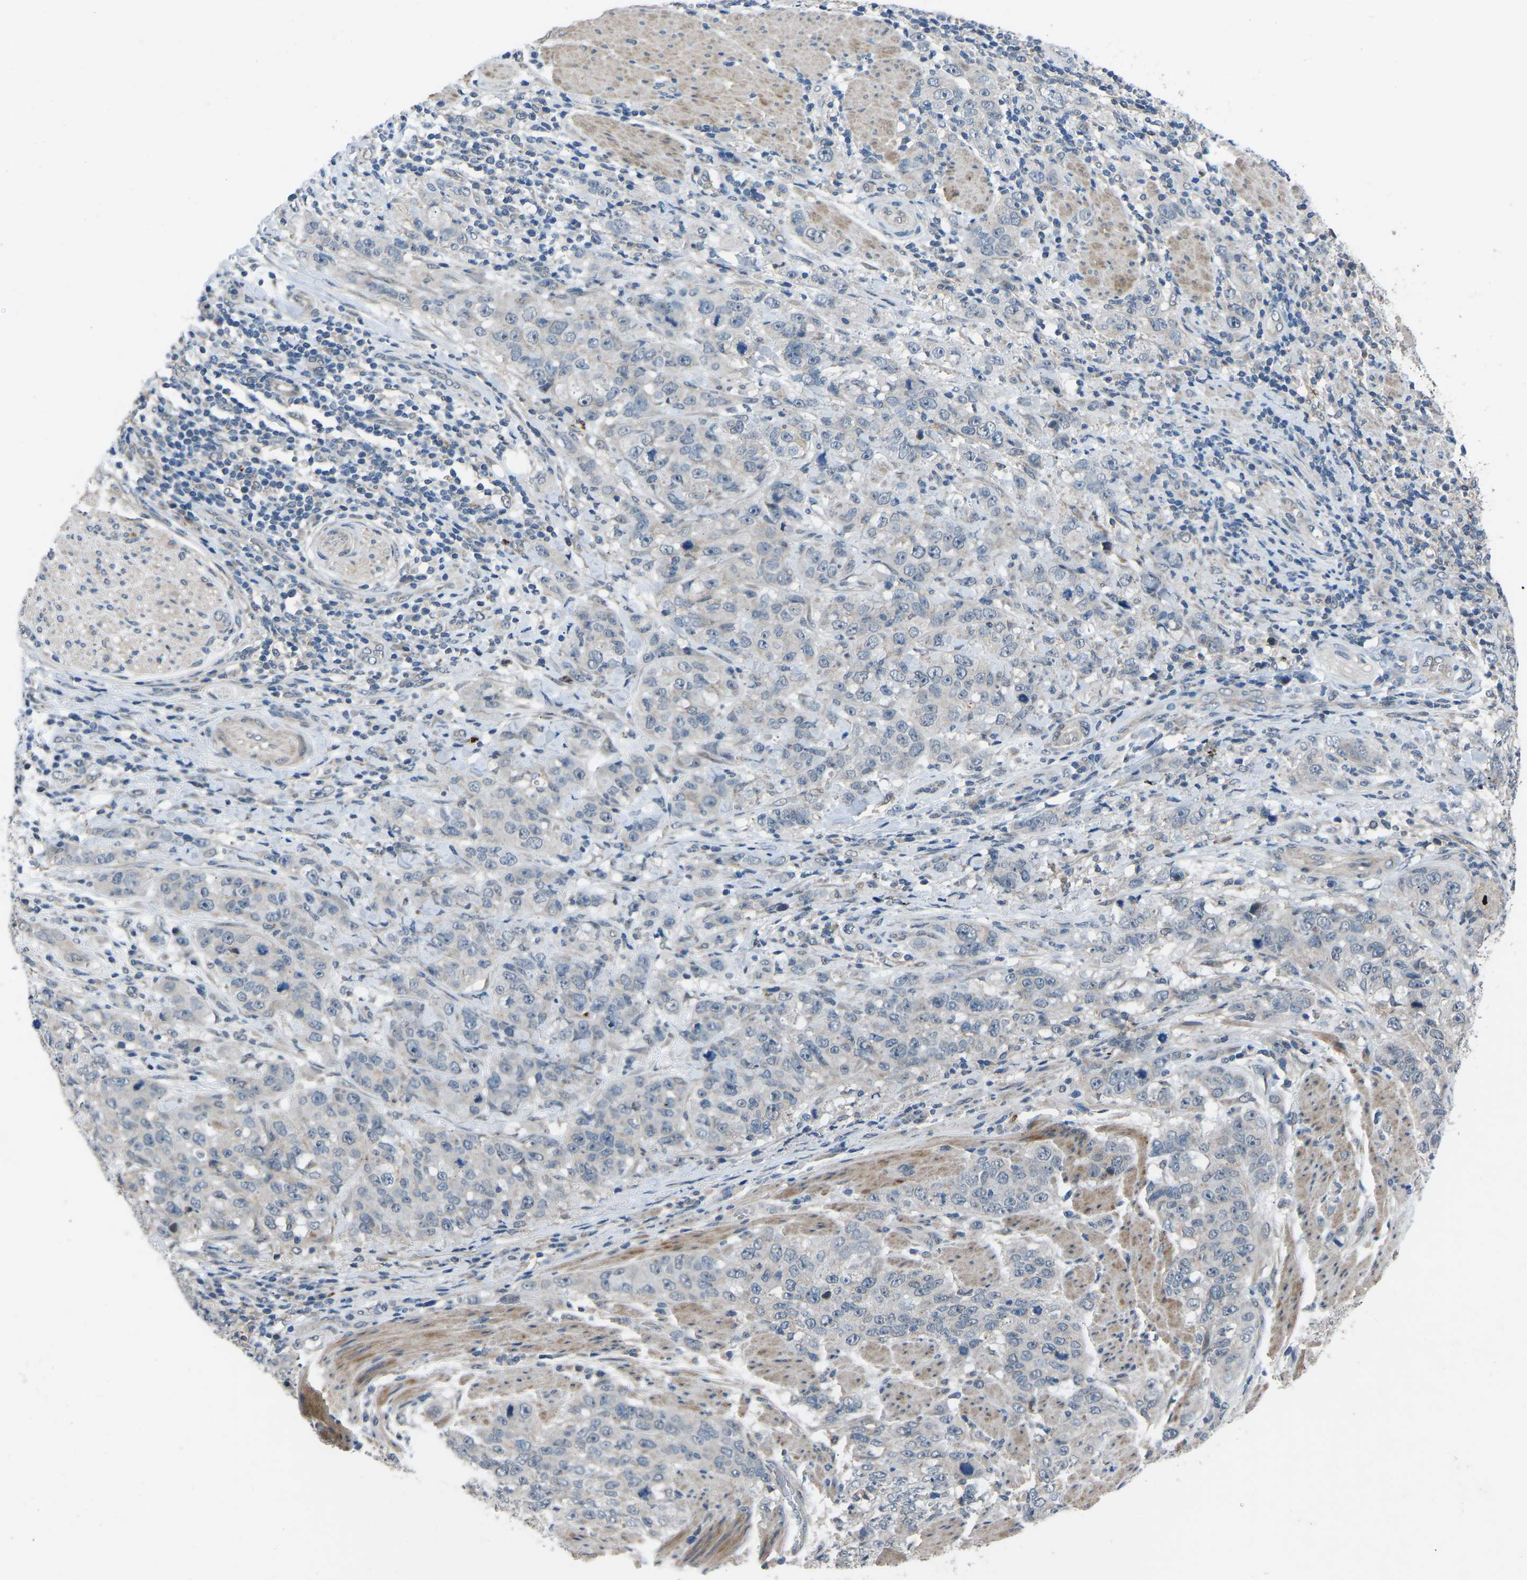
{"staining": {"intensity": "negative", "quantity": "none", "location": "none"}, "tissue": "stomach cancer", "cell_type": "Tumor cells", "image_type": "cancer", "snomed": [{"axis": "morphology", "description": "Adenocarcinoma, NOS"}, {"axis": "topography", "description": "Stomach"}], "caption": "Micrograph shows no significant protein positivity in tumor cells of stomach cancer.", "gene": "CDK2AP1", "patient": {"sex": "male", "age": 48}}